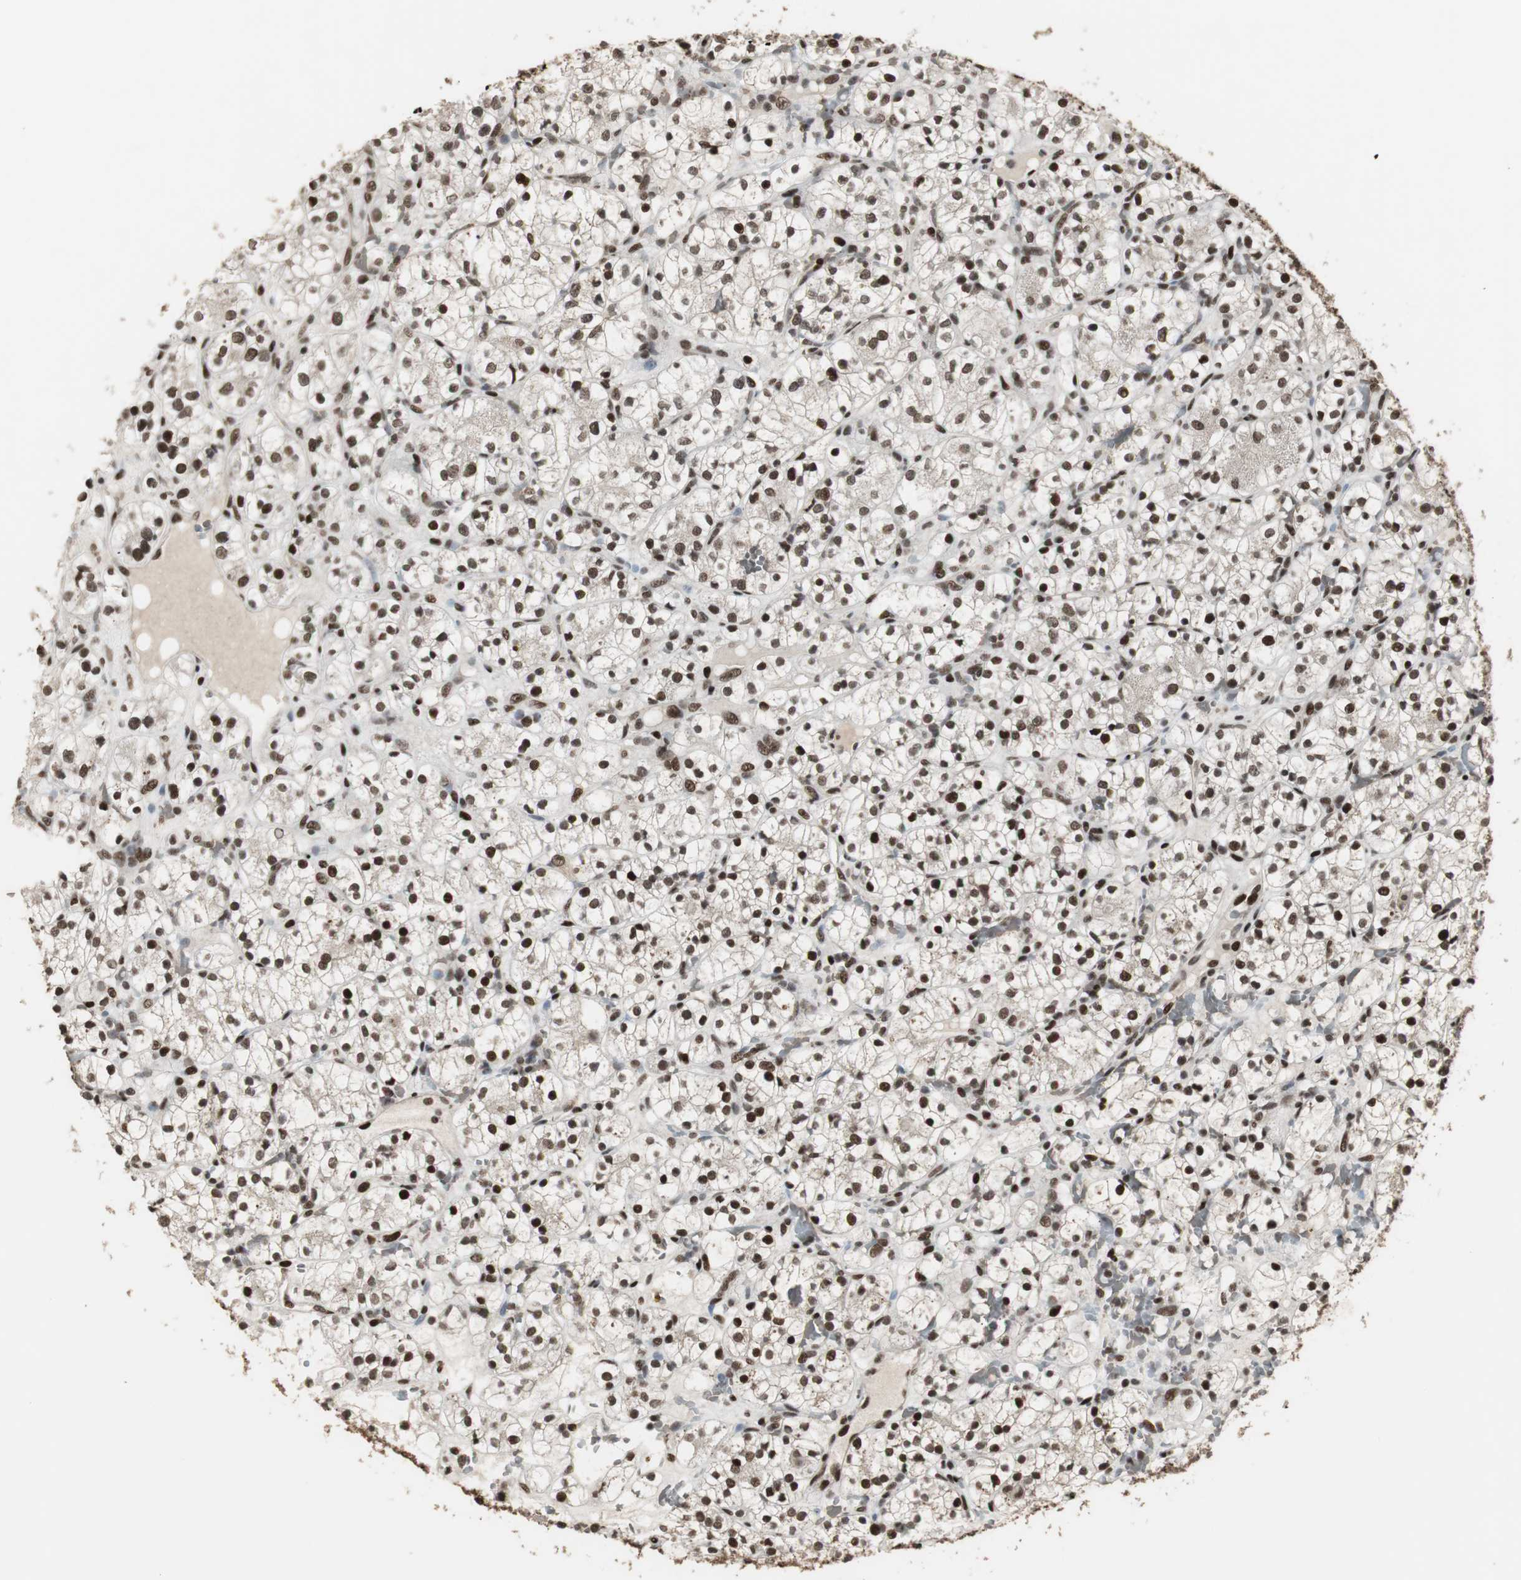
{"staining": {"intensity": "strong", "quantity": ">75%", "location": "nuclear"}, "tissue": "renal cancer", "cell_type": "Tumor cells", "image_type": "cancer", "snomed": [{"axis": "morphology", "description": "Adenocarcinoma, NOS"}, {"axis": "topography", "description": "Kidney"}], "caption": "Human renal cancer stained for a protein (brown) displays strong nuclear positive staining in approximately >75% of tumor cells.", "gene": "TAF5", "patient": {"sex": "female", "age": 60}}